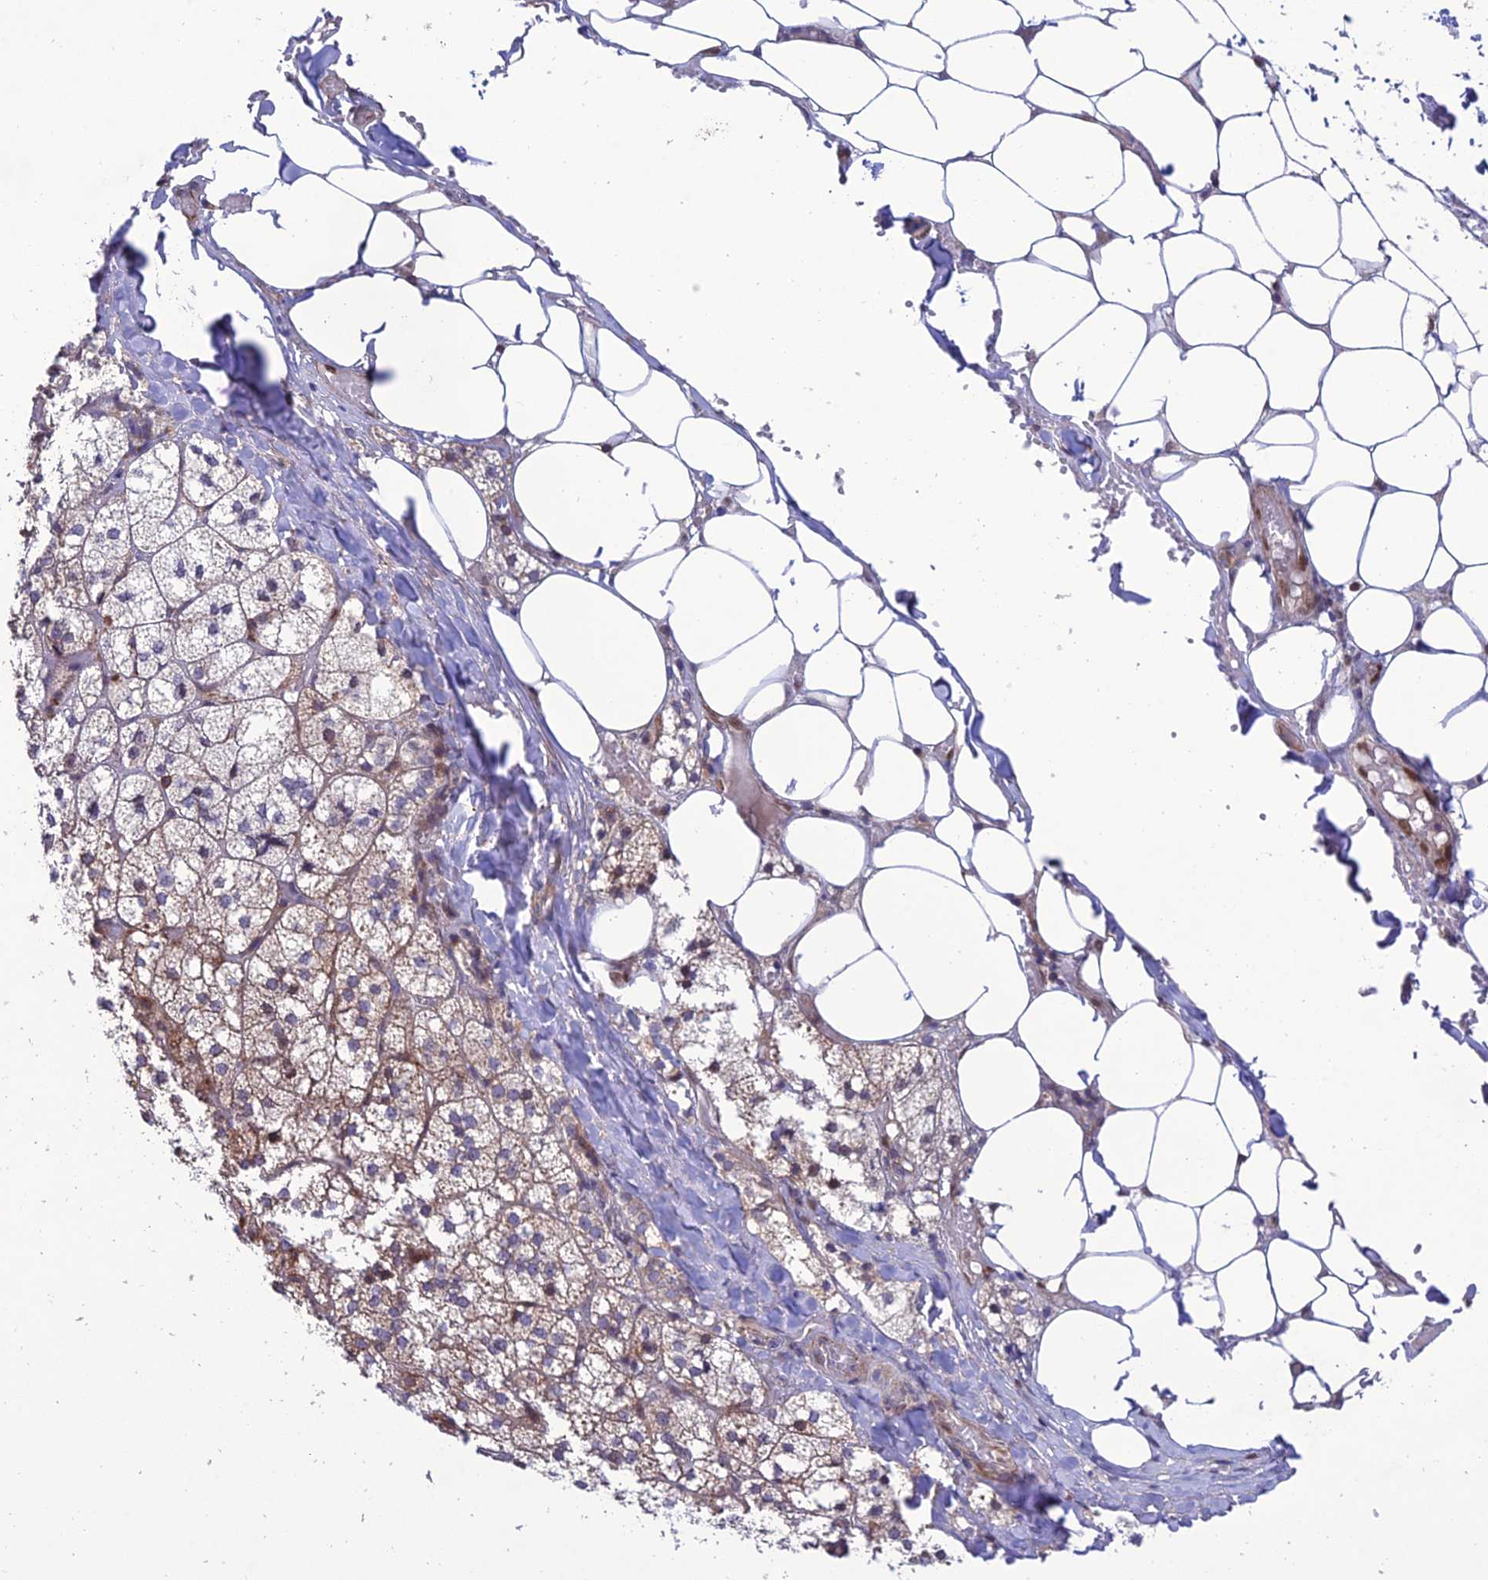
{"staining": {"intensity": "moderate", "quantity": "25%-75%", "location": "cytoplasmic/membranous"}, "tissue": "adrenal gland", "cell_type": "Glandular cells", "image_type": "normal", "snomed": [{"axis": "morphology", "description": "Normal tissue, NOS"}, {"axis": "topography", "description": "Adrenal gland"}], "caption": "The micrograph reveals immunohistochemical staining of normal adrenal gland. There is moderate cytoplasmic/membranous positivity is appreciated in about 25%-75% of glandular cells. (Stains: DAB (3,3'-diaminobenzidine) in brown, nuclei in blue, Microscopy: brightfield microscopy at high magnification).", "gene": "FAM76A", "patient": {"sex": "female", "age": 61}}